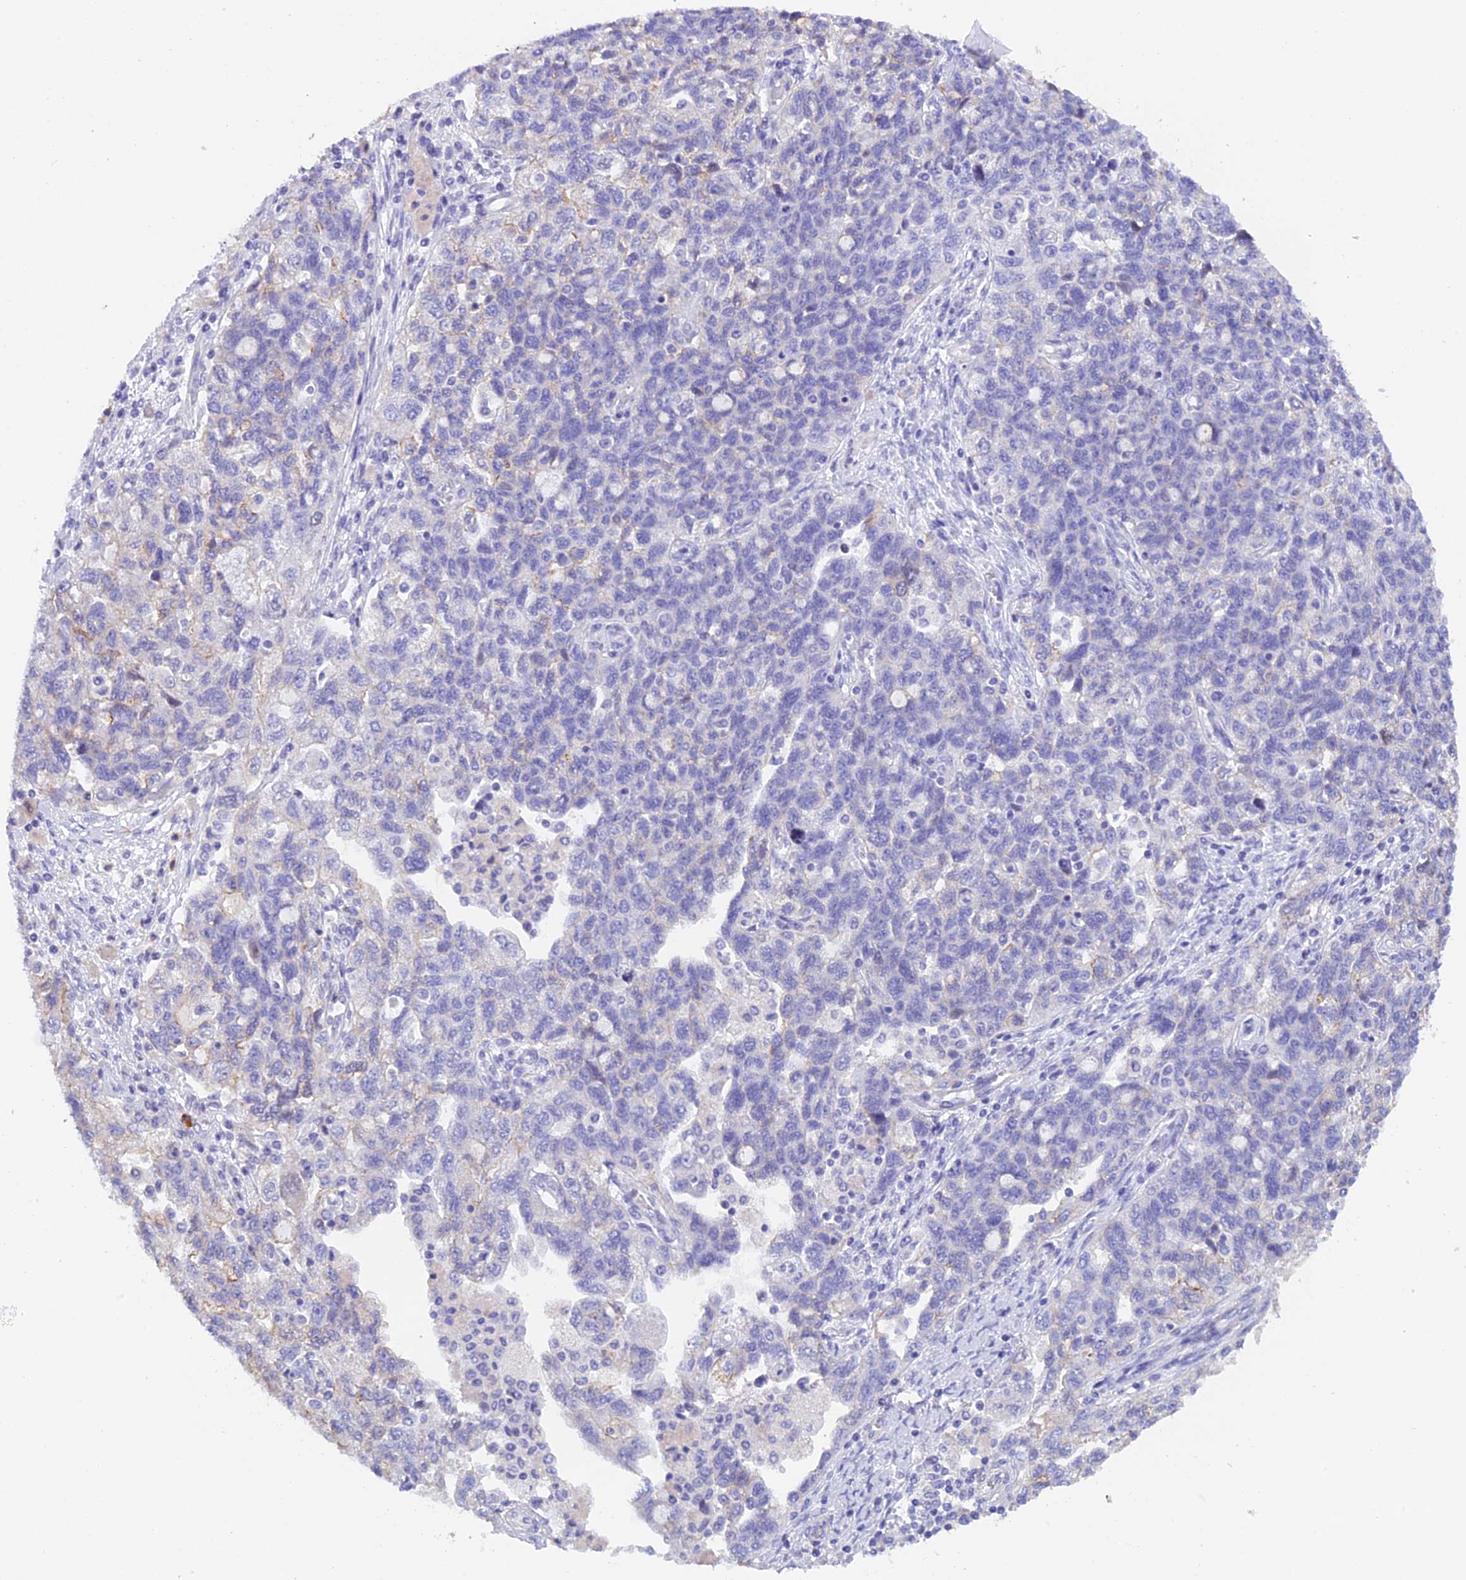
{"staining": {"intensity": "negative", "quantity": "none", "location": "none"}, "tissue": "ovarian cancer", "cell_type": "Tumor cells", "image_type": "cancer", "snomed": [{"axis": "morphology", "description": "Carcinoma, NOS"}, {"axis": "morphology", "description": "Cystadenocarcinoma, serous, NOS"}, {"axis": "topography", "description": "Ovary"}], "caption": "There is no significant positivity in tumor cells of ovarian serous cystadenocarcinoma. The staining was performed using DAB (3,3'-diaminobenzidine) to visualize the protein expression in brown, while the nuclei were stained in blue with hematoxylin (Magnification: 20x).", "gene": "C17orf67", "patient": {"sex": "female", "age": 69}}